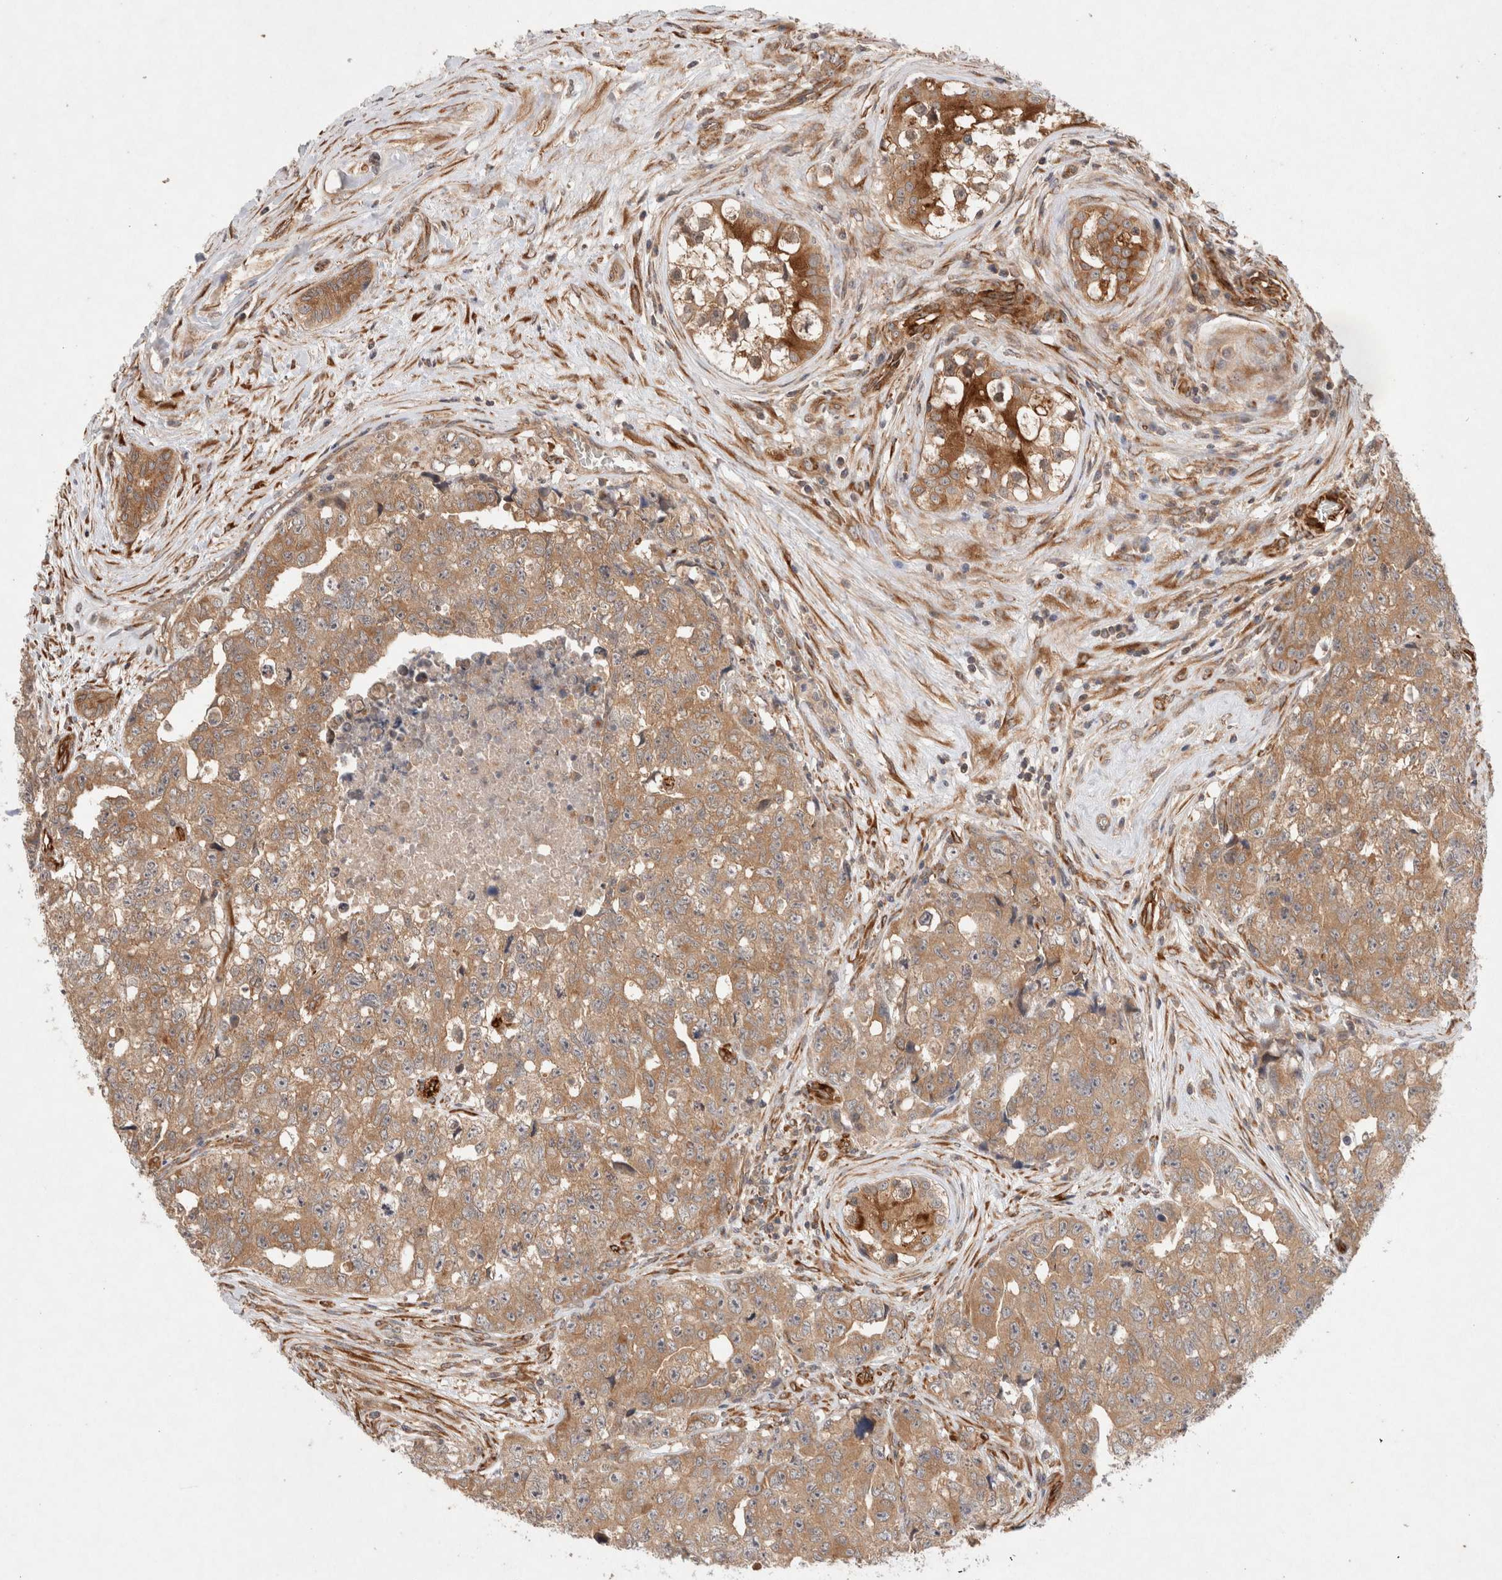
{"staining": {"intensity": "moderate", "quantity": ">75%", "location": "cytoplasmic/membranous"}, "tissue": "testis cancer", "cell_type": "Tumor cells", "image_type": "cancer", "snomed": [{"axis": "morphology", "description": "Carcinoma, Embryonal, NOS"}, {"axis": "topography", "description": "Testis"}], "caption": "A high-resolution histopathology image shows IHC staining of embryonal carcinoma (testis), which demonstrates moderate cytoplasmic/membranous positivity in approximately >75% of tumor cells.", "gene": "KLHL20", "patient": {"sex": "male", "age": 28}}